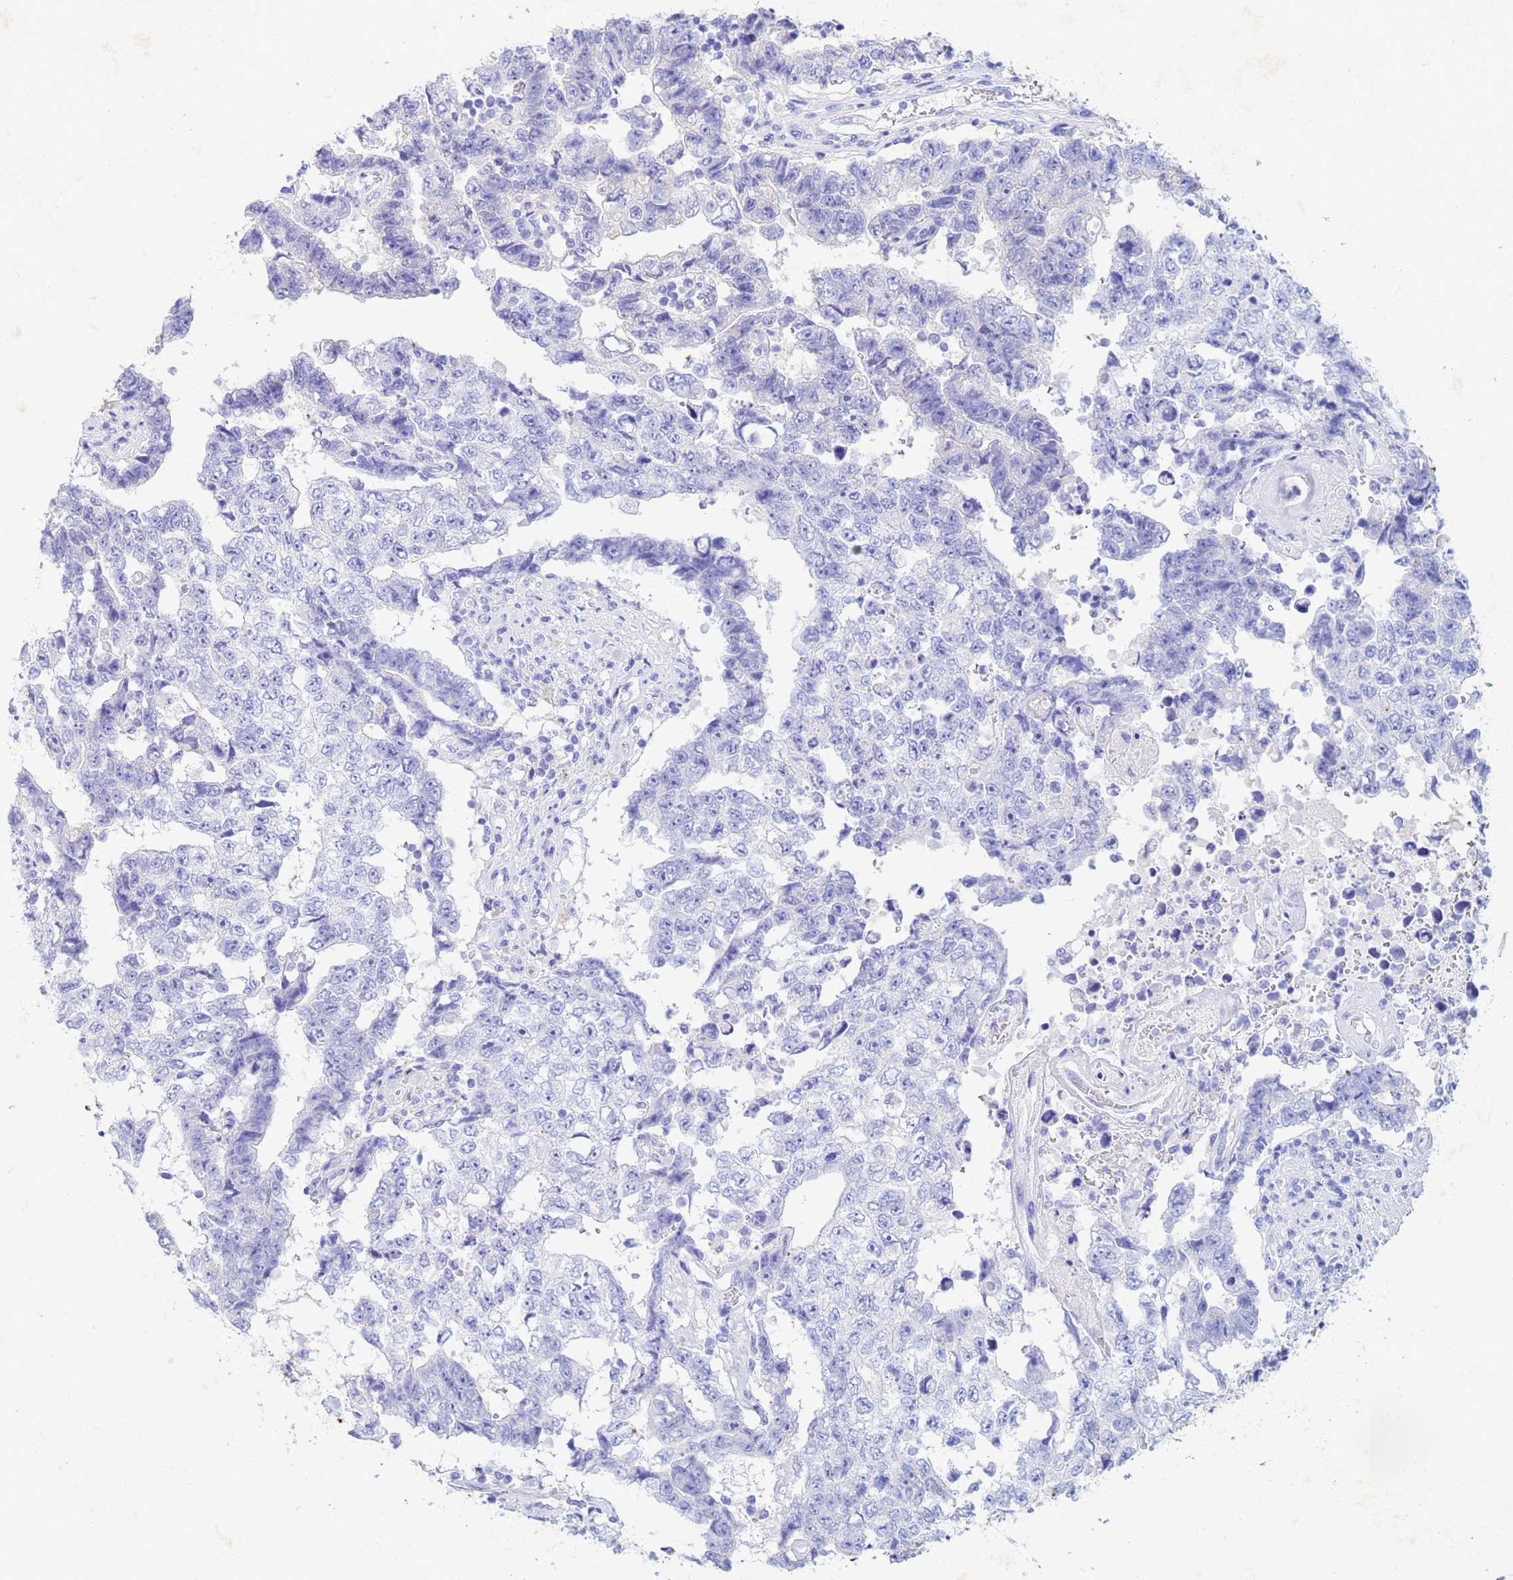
{"staining": {"intensity": "negative", "quantity": "none", "location": "none"}, "tissue": "testis cancer", "cell_type": "Tumor cells", "image_type": "cancer", "snomed": [{"axis": "morphology", "description": "Normal tissue, NOS"}, {"axis": "morphology", "description": "Carcinoma, Embryonal, NOS"}, {"axis": "topography", "description": "Testis"}, {"axis": "topography", "description": "Epididymis"}], "caption": "IHC of human testis embryonal carcinoma reveals no expression in tumor cells. (DAB immunohistochemistry (IHC) visualized using brightfield microscopy, high magnification).", "gene": "CSTB", "patient": {"sex": "male", "age": 25}}